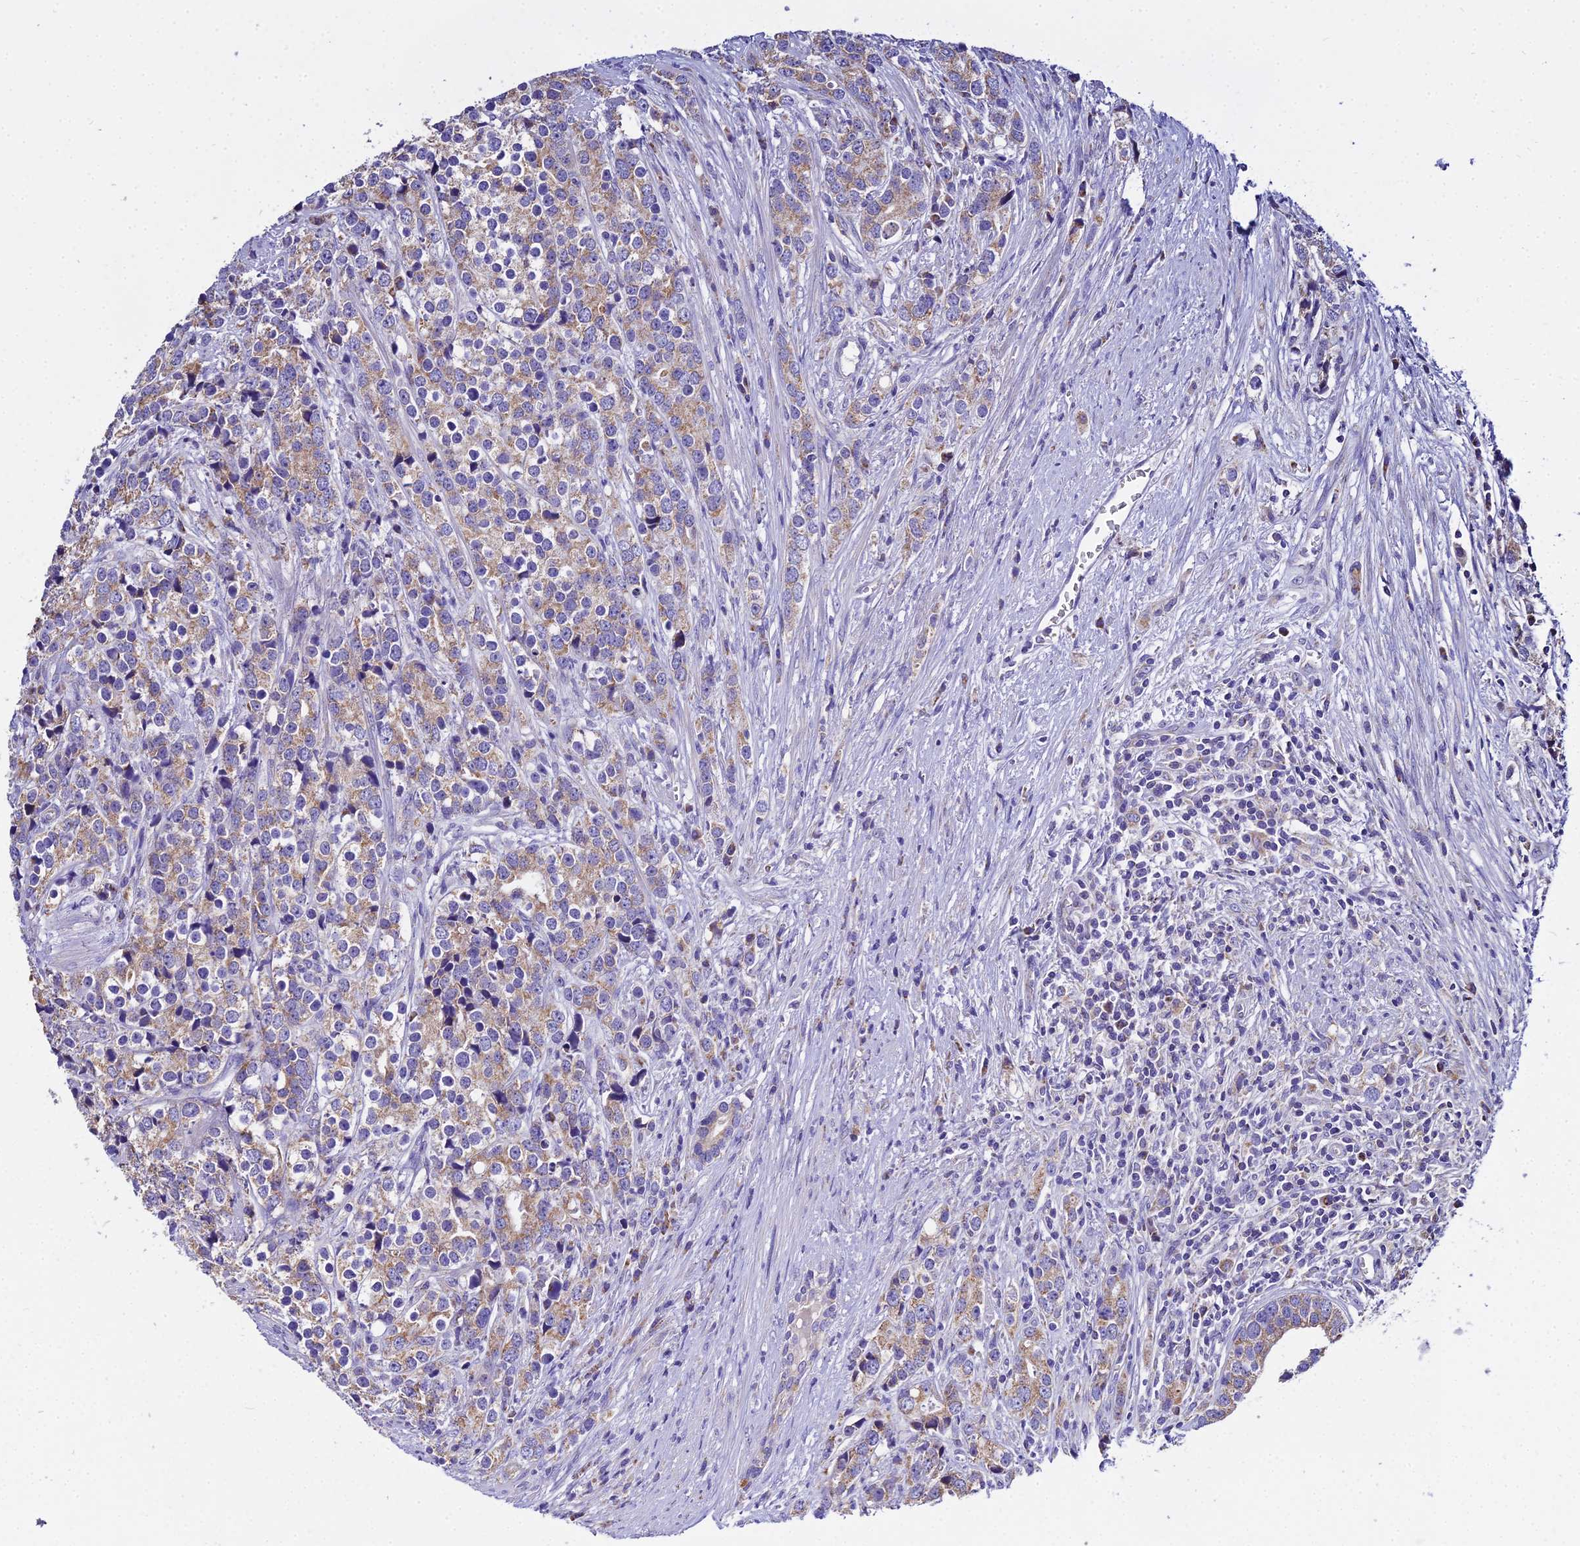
{"staining": {"intensity": "moderate", "quantity": "25%-75%", "location": "cytoplasmic/membranous"}, "tissue": "prostate cancer", "cell_type": "Tumor cells", "image_type": "cancer", "snomed": [{"axis": "morphology", "description": "Adenocarcinoma, High grade"}, {"axis": "topography", "description": "Prostate"}], "caption": "Immunohistochemical staining of human prostate cancer (high-grade adenocarcinoma) displays moderate cytoplasmic/membranous protein staining in approximately 25%-75% of tumor cells.", "gene": "TYW5", "patient": {"sex": "male", "age": 71}}